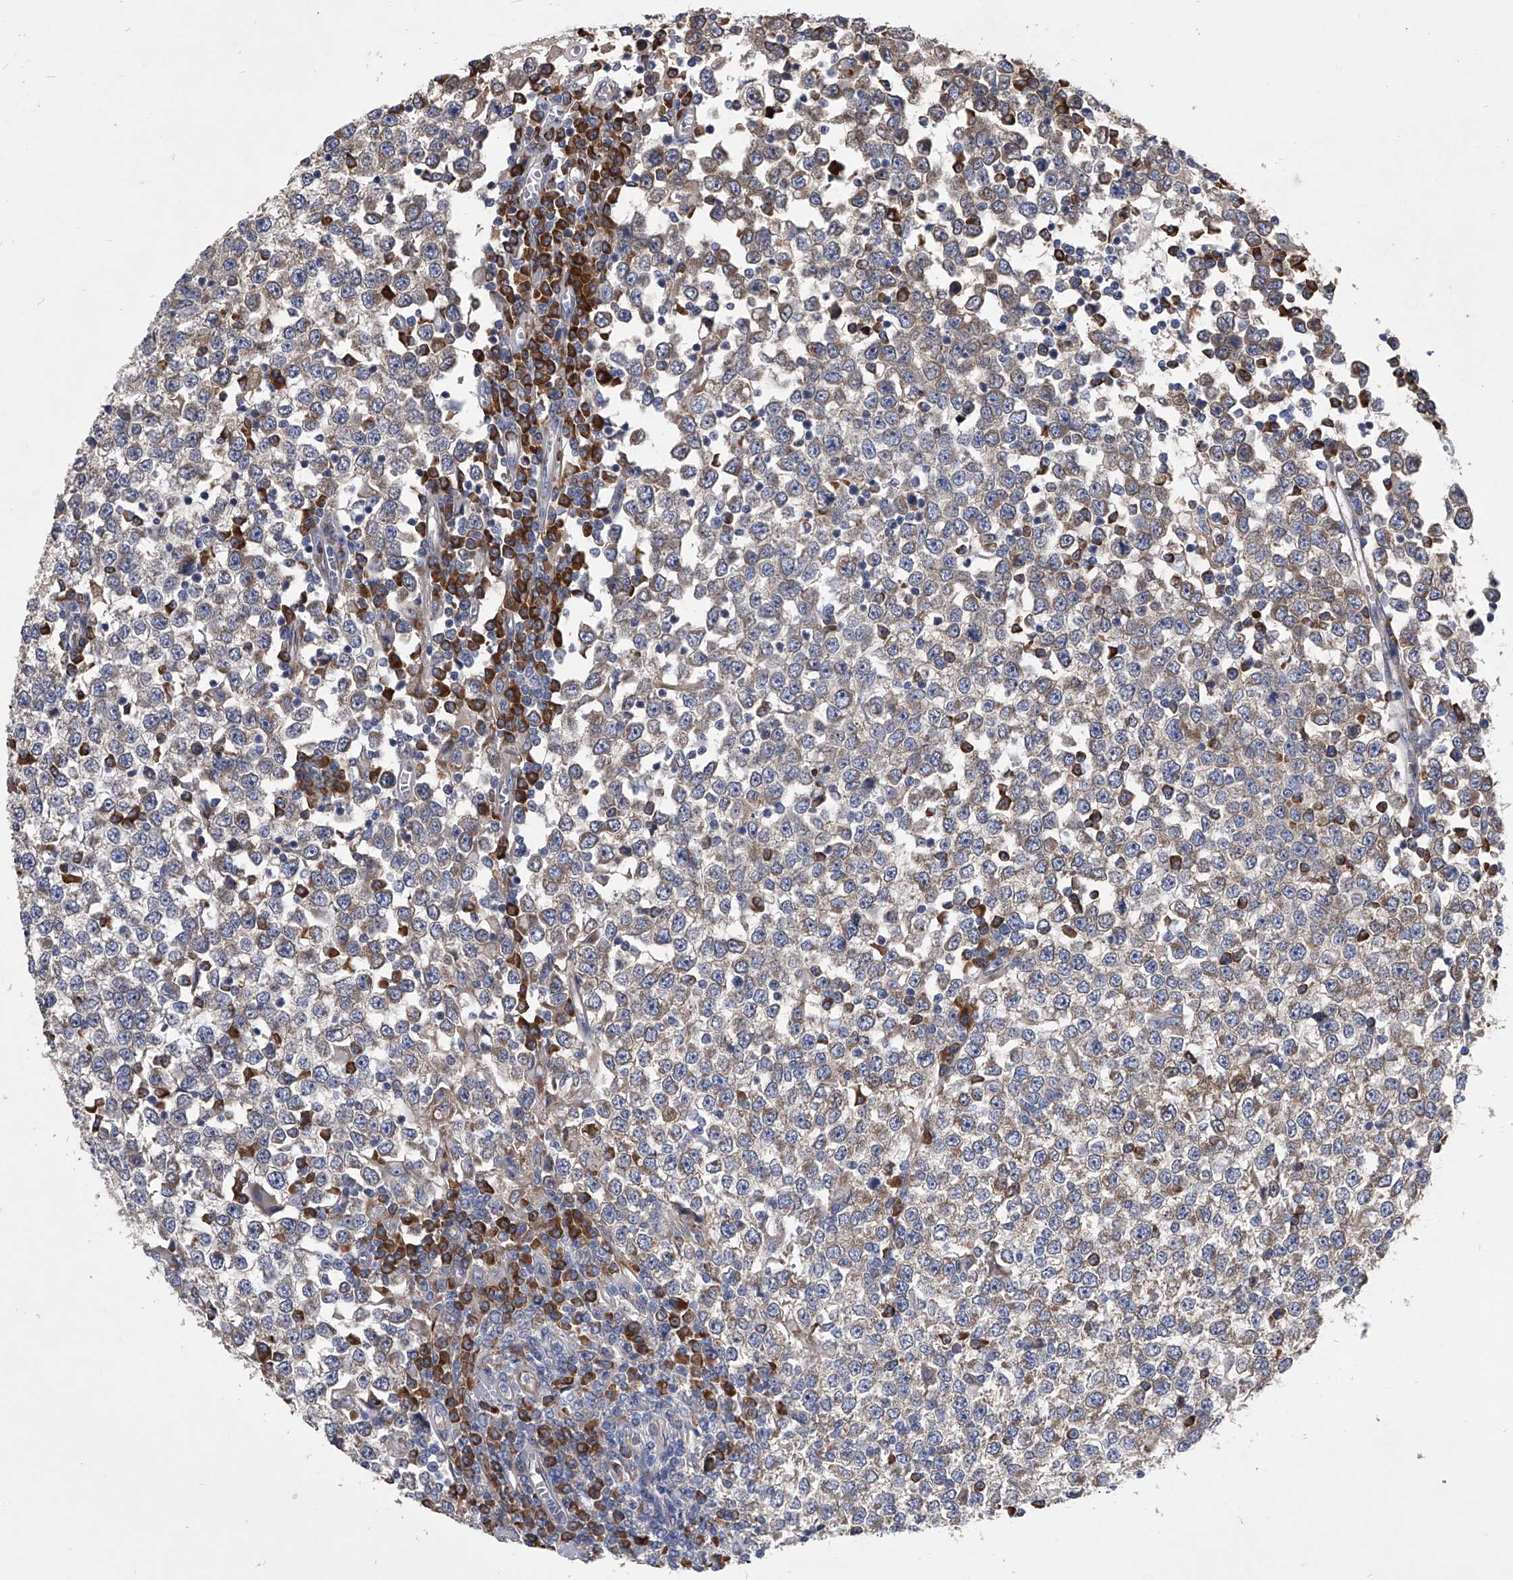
{"staining": {"intensity": "weak", "quantity": "25%-75%", "location": "cytoplasmic/membranous"}, "tissue": "testis cancer", "cell_type": "Tumor cells", "image_type": "cancer", "snomed": [{"axis": "morphology", "description": "Seminoma, NOS"}, {"axis": "topography", "description": "Testis"}], "caption": "A low amount of weak cytoplasmic/membranous positivity is identified in approximately 25%-75% of tumor cells in testis seminoma tissue. The protein of interest is shown in brown color, while the nuclei are stained blue.", "gene": "CCR4", "patient": {"sex": "male", "age": 65}}